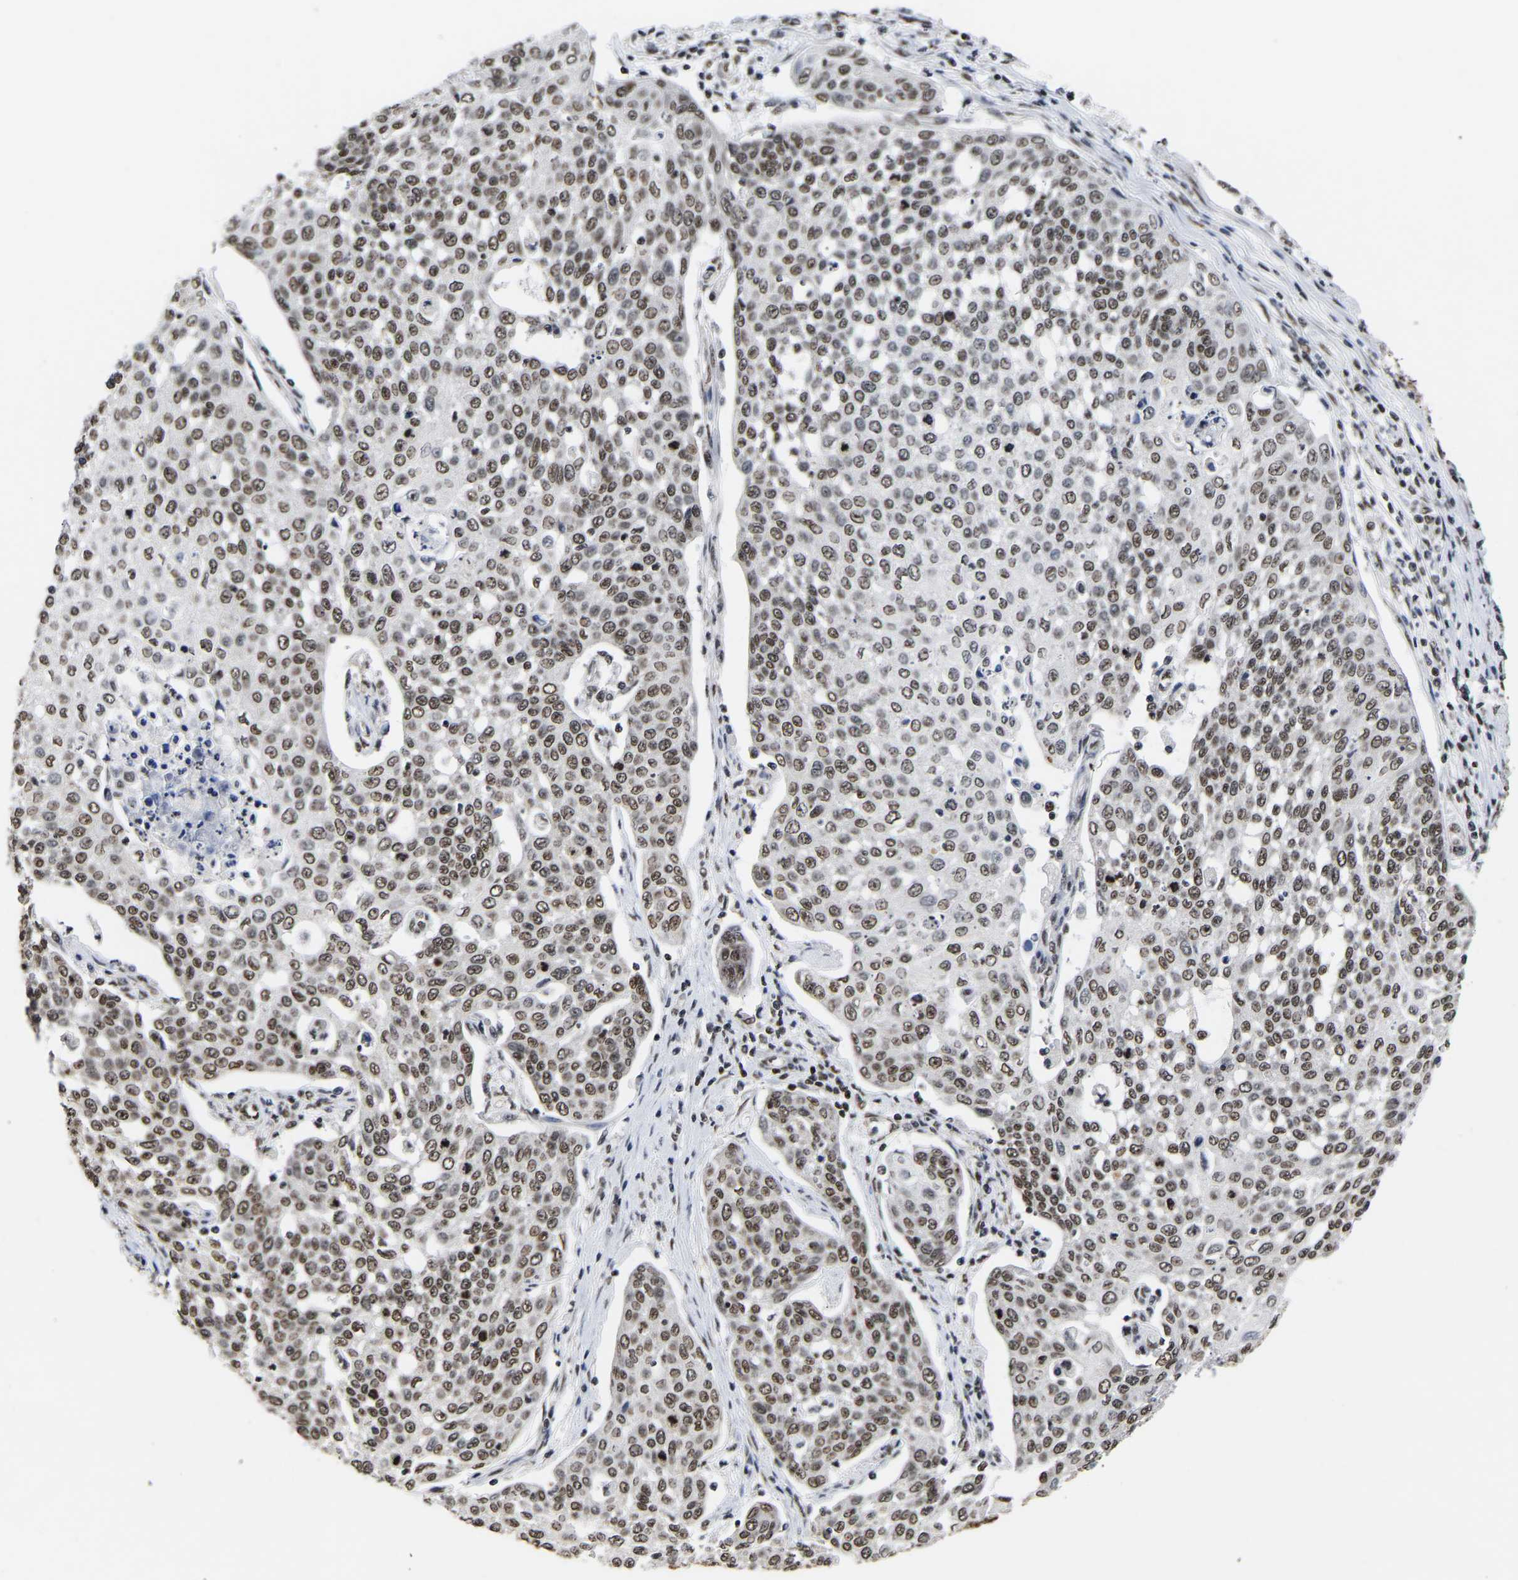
{"staining": {"intensity": "weak", "quantity": ">75%", "location": "nuclear"}, "tissue": "cervical cancer", "cell_type": "Tumor cells", "image_type": "cancer", "snomed": [{"axis": "morphology", "description": "Squamous cell carcinoma, NOS"}, {"axis": "topography", "description": "Cervix"}], "caption": "Immunohistochemical staining of cervical squamous cell carcinoma displays low levels of weak nuclear protein positivity in about >75% of tumor cells.", "gene": "PSIP1", "patient": {"sex": "female", "age": 34}}